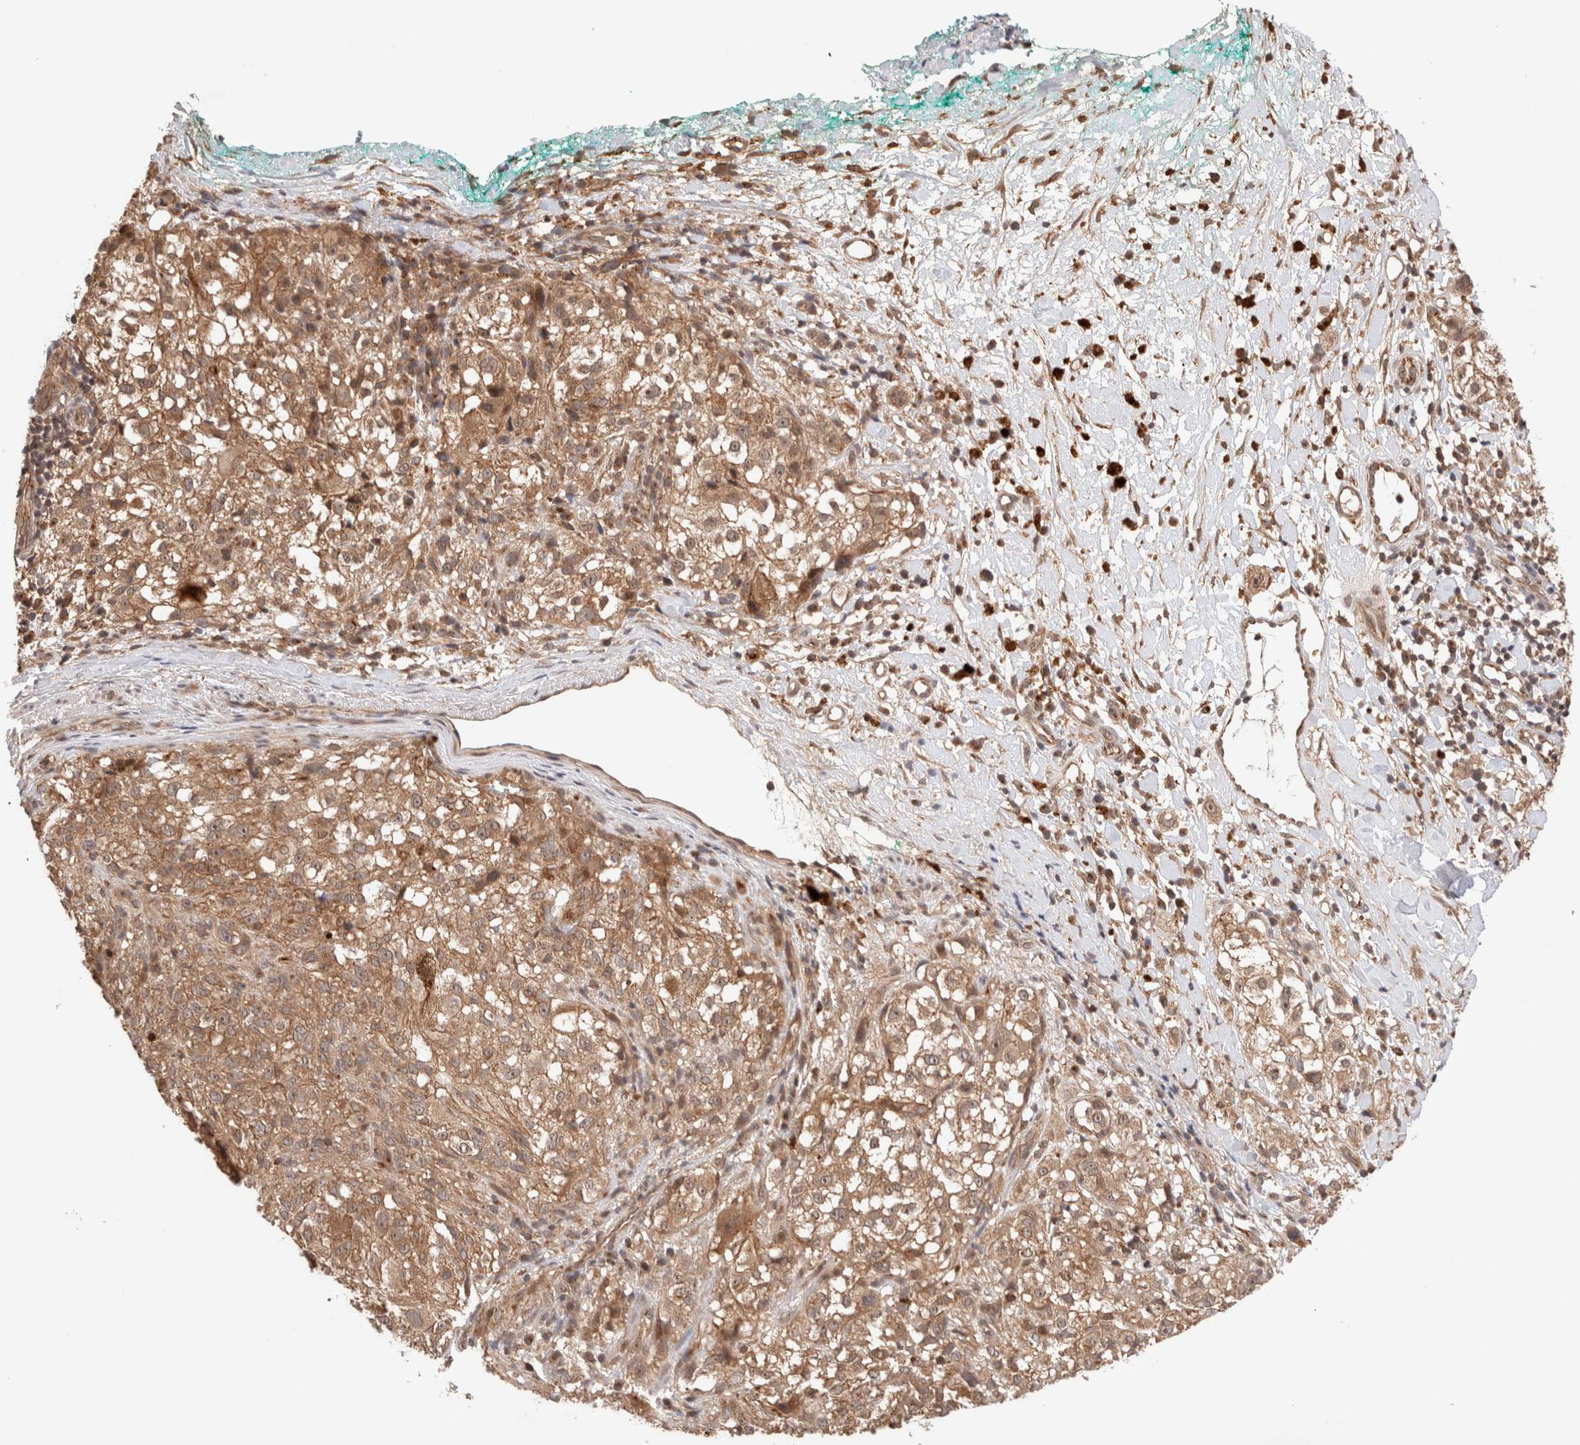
{"staining": {"intensity": "moderate", "quantity": ">75%", "location": "cytoplasmic/membranous,nuclear"}, "tissue": "melanoma", "cell_type": "Tumor cells", "image_type": "cancer", "snomed": [{"axis": "morphology", "description": "Necrosis, NOS"}, {"axis": "morphology", "description": "Malignant melanoma, NOS"}, {"axis": "topography", "description": "Skin"}], "caption": "A medium amount of moderate cytoplasmic/membranous and nuclear positivity is present in about >75% of tumor cells in melanoma tissue.", "gene": "SIKE1", "patient": {"sex": "female", "age": 87}}